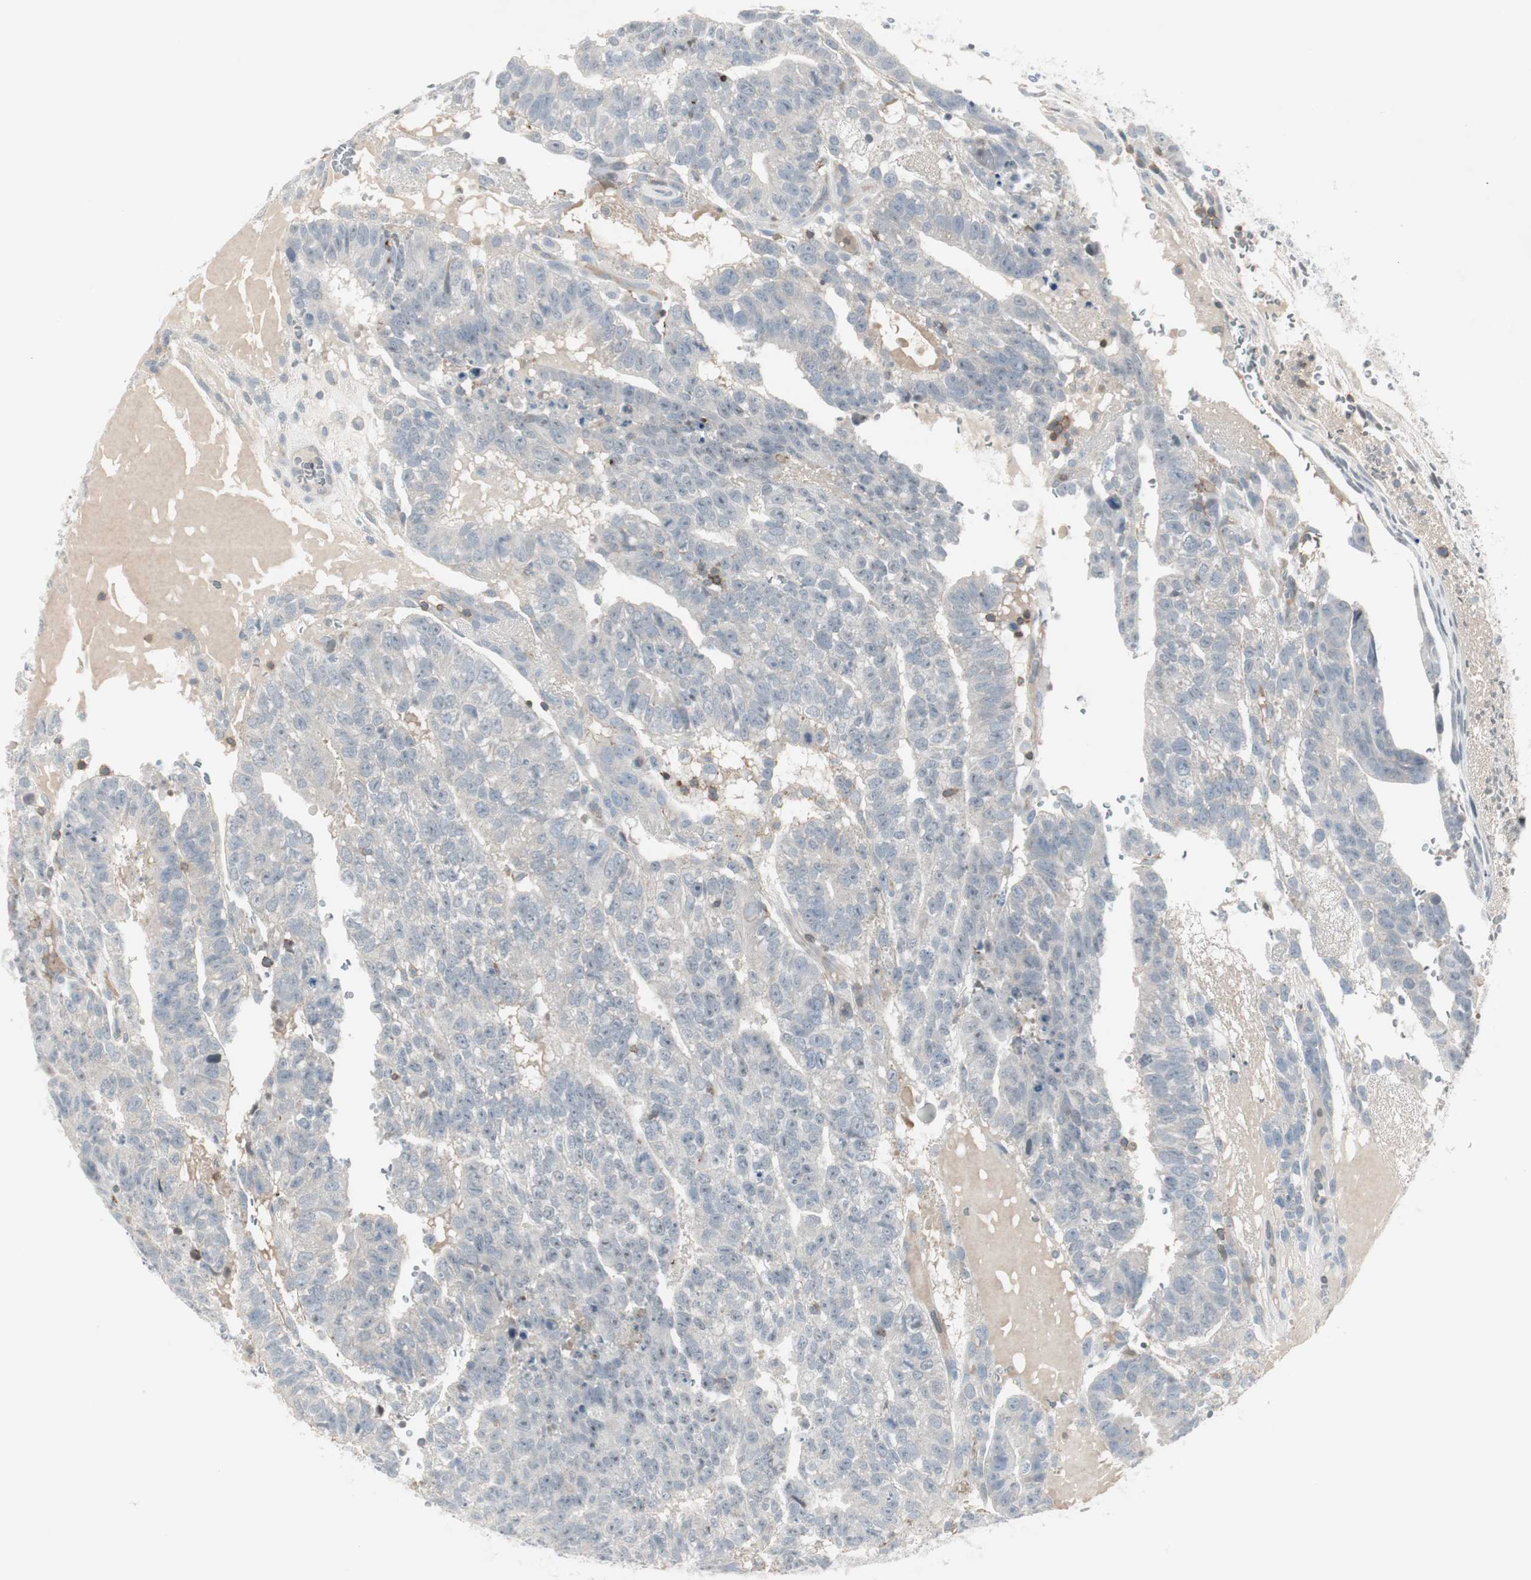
{"staining": {"intensity": "negative", "quantity": "none", "location": "none"}, "tissue": "testis cancer", "cell_type": "Tumor cells", "image_type": "cancer", "snomed": [{"axis": "morphology", "description": "Seminoma, NOS"}, {"axis": "morphology", "description": "Carcinoma, Embryonal, NOS"}, {"axis": "topography", "description": "Testis"}], "caption": "Immunohistochemical staining of human embryonal carcinoma (testis) exhibits no significant expression in tumor cells.", "gene": "MAP4K4", "patient": {"sex": "male", "age": 52}}